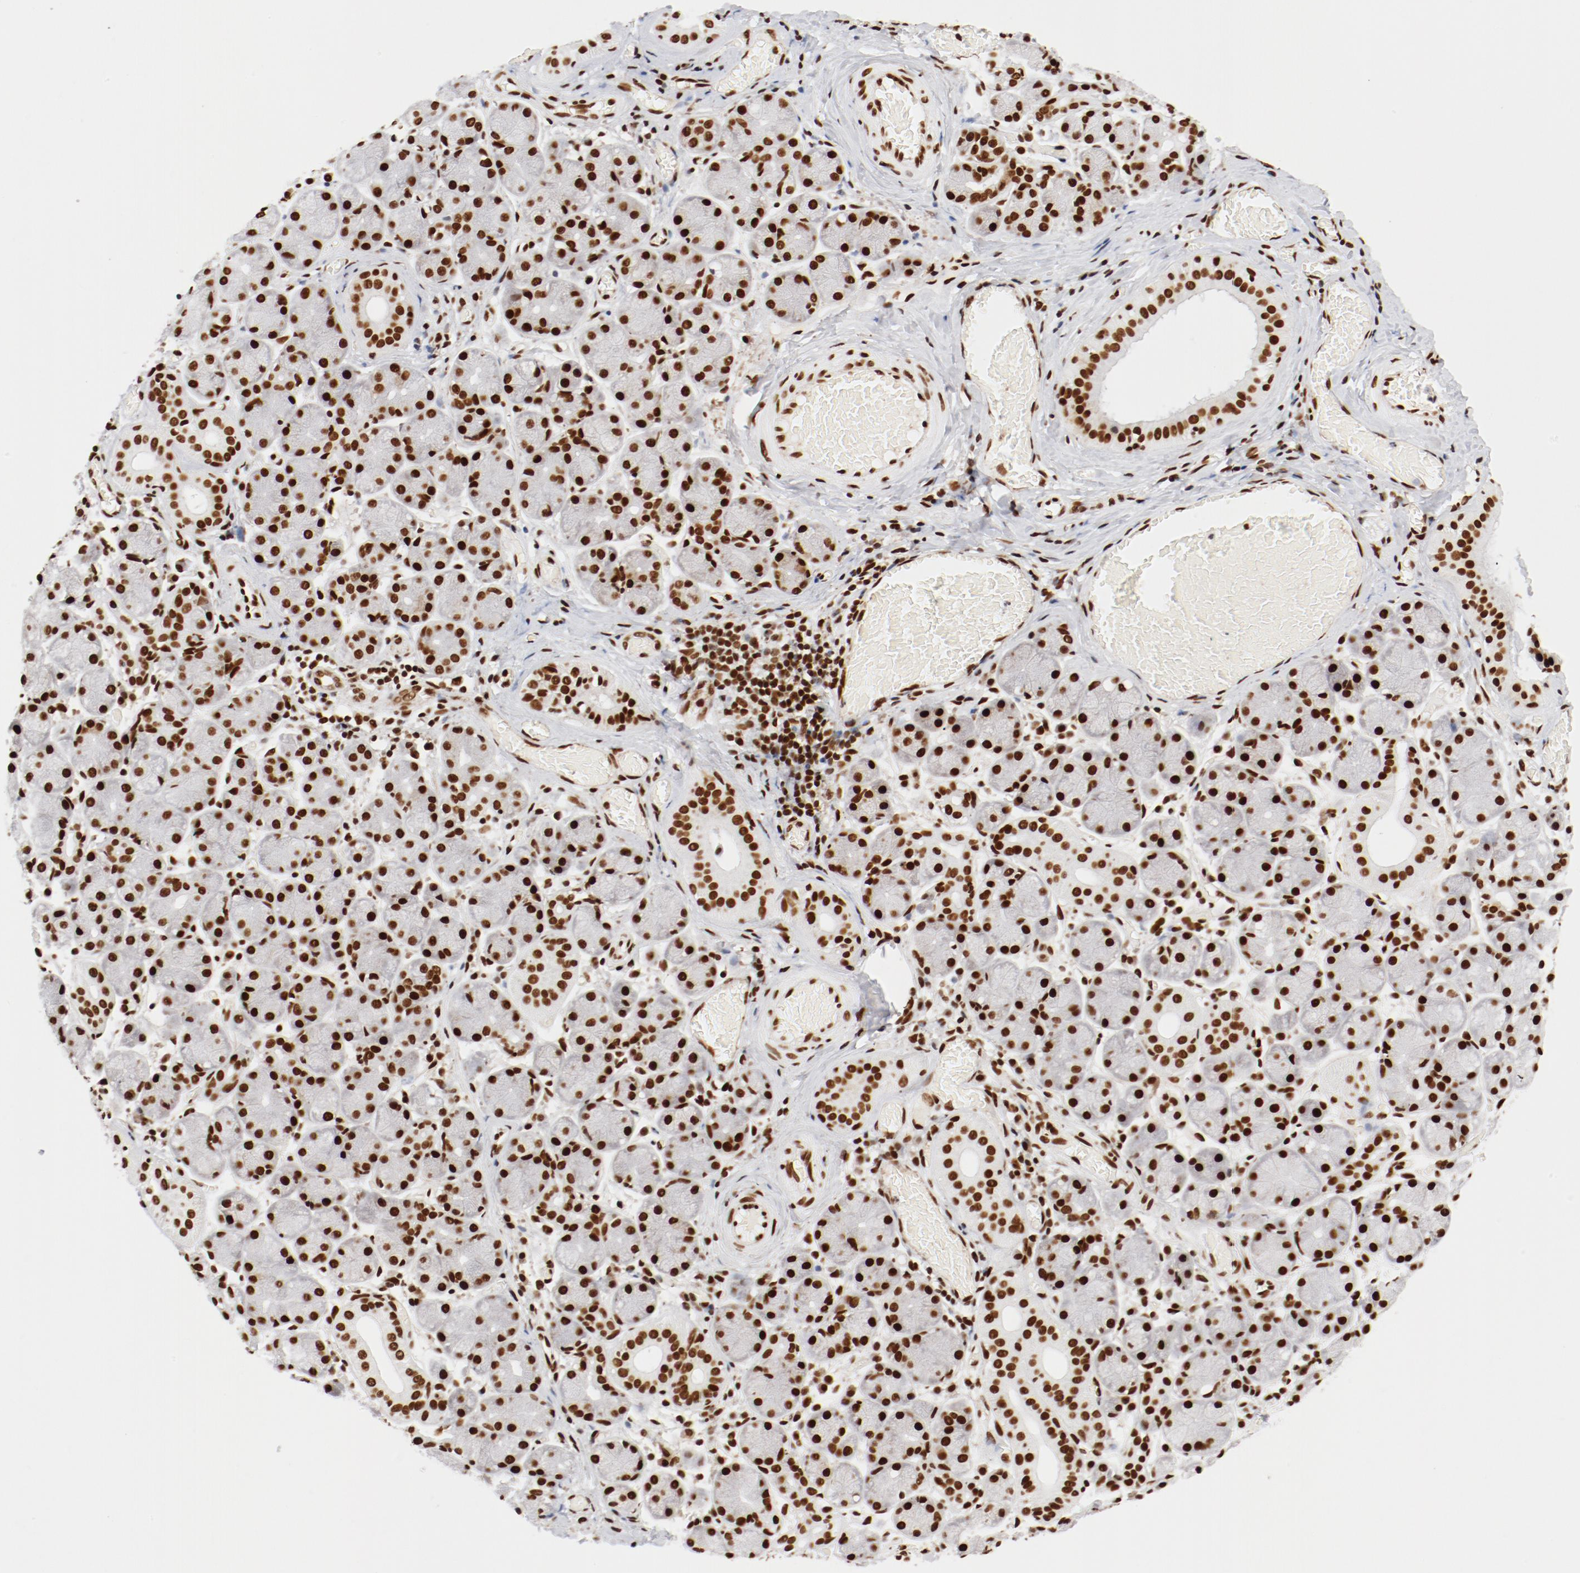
{"staining": {"intensity": "strong", "quantity": ">75%", "location": "nuclear"}, "tissue": "salivary gland", "cell_type": "Glandular cells", "image_type": "normal", "snomed": [{"axis": "morphology", "description": "Normal tissue, NOS"}, {"axis": "topography", "description": "Salivary gland"}], "caption": "Immunohistochemistry (DAB (3,3'-diaminobenzidine)) staining of benign human salivary gland shows strong nuclear protein positivity in approximately >75% of glandular cells. (brown staining indicates protein expression, while blue staining denotes nuclei).", "gene": "CTBP1", "patient": {"sex": "female", "age": 24}}